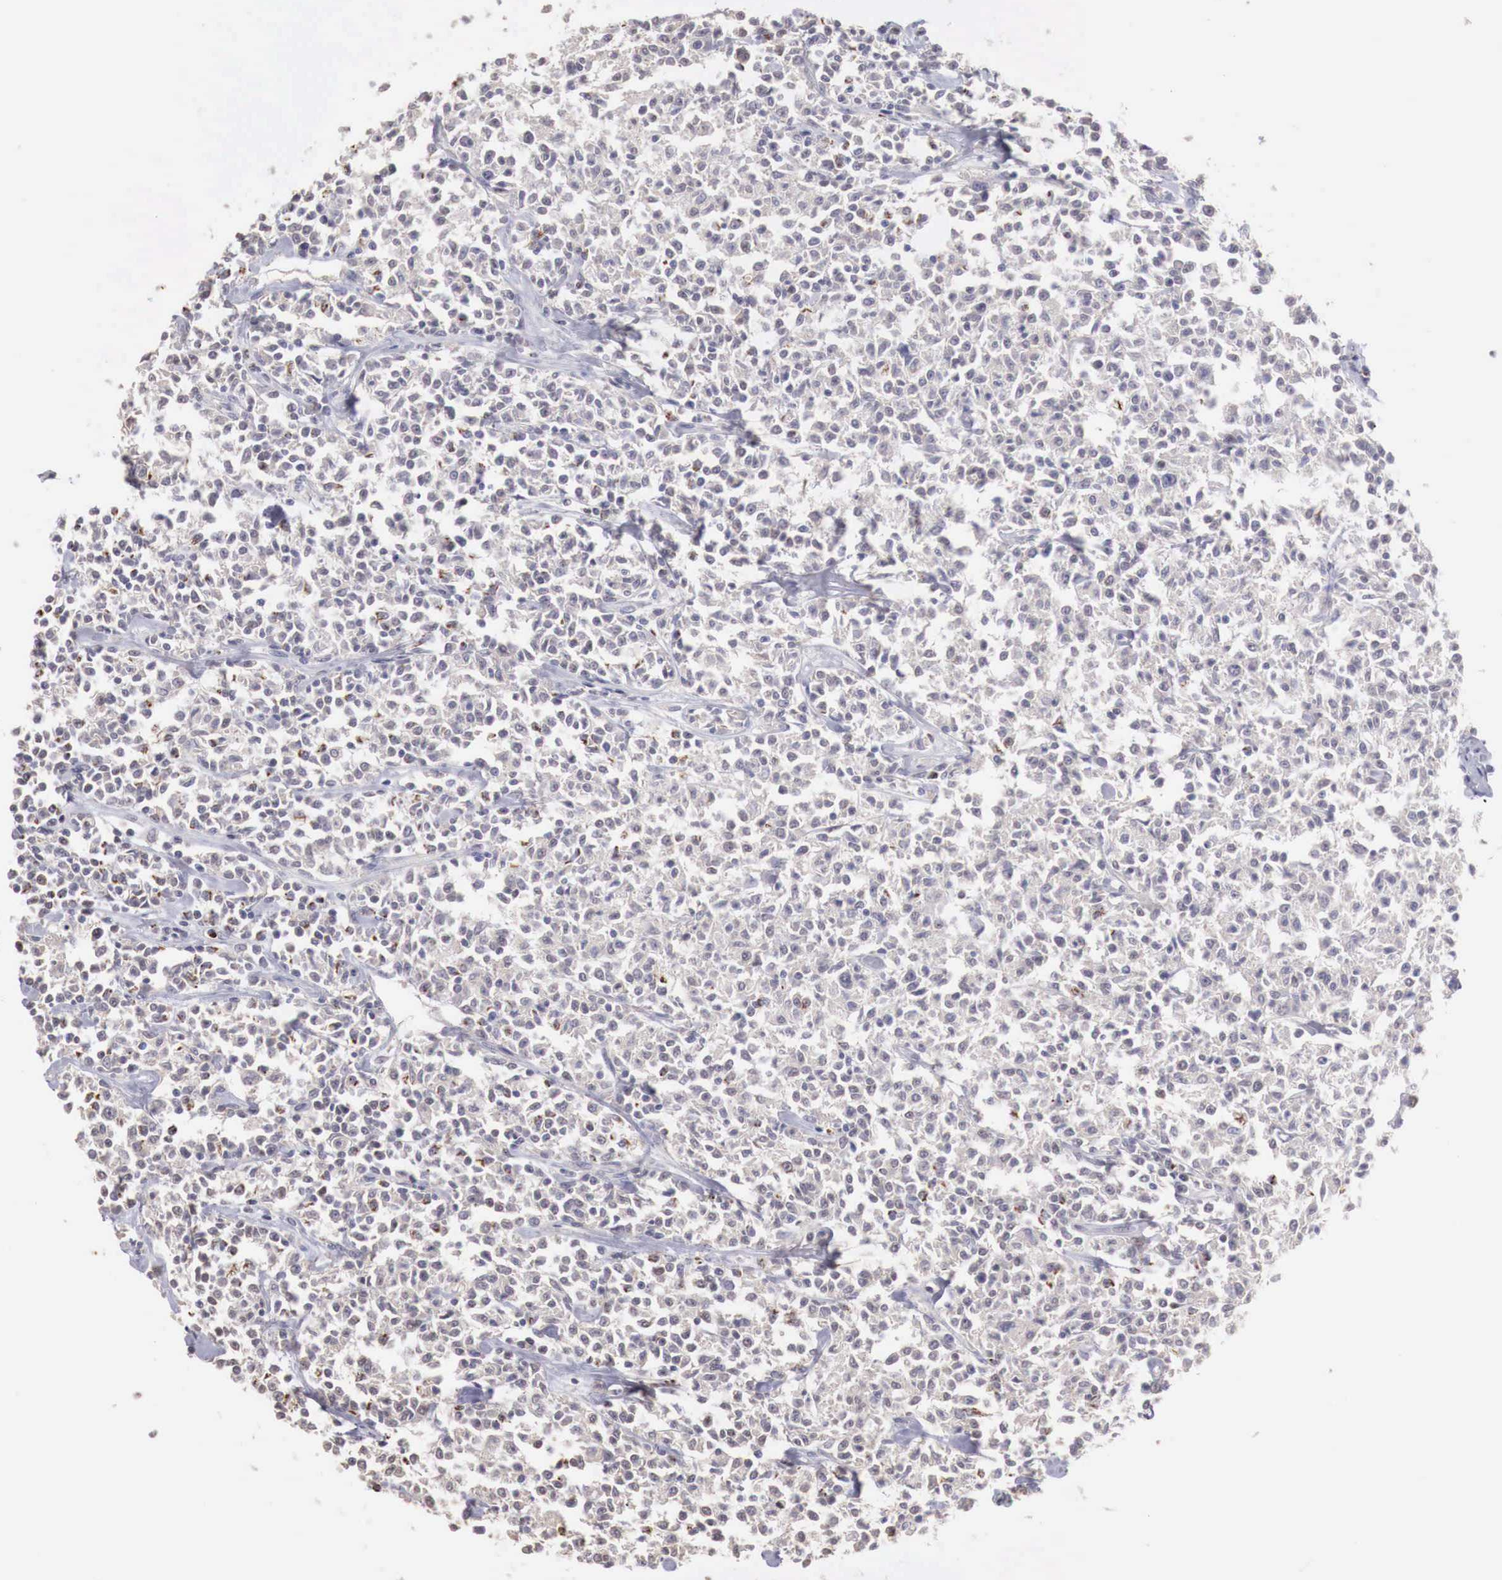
{"staining": {"intensity": "weak", "quantity": "<25%", "location": "cytoplasmic/membranous"}, "tissue": "lymphoma", "cell_type": "Tumor cells", "image_type": "cancer", "snomed": [{"axis": "morphology", "description": "Malignant lymphoma, non-Hodgkin's type, Low grade"}, {"axis": "topography", "description": "Small intestine"}], "caption": "Low-grade malignant lymphoma, non-Hodgkin's type was stained to show a protein in brown. There is no significant staining in tumor cells.", "gene": "TBC1D9", "patient": {"sex": "female", "age": 59}}